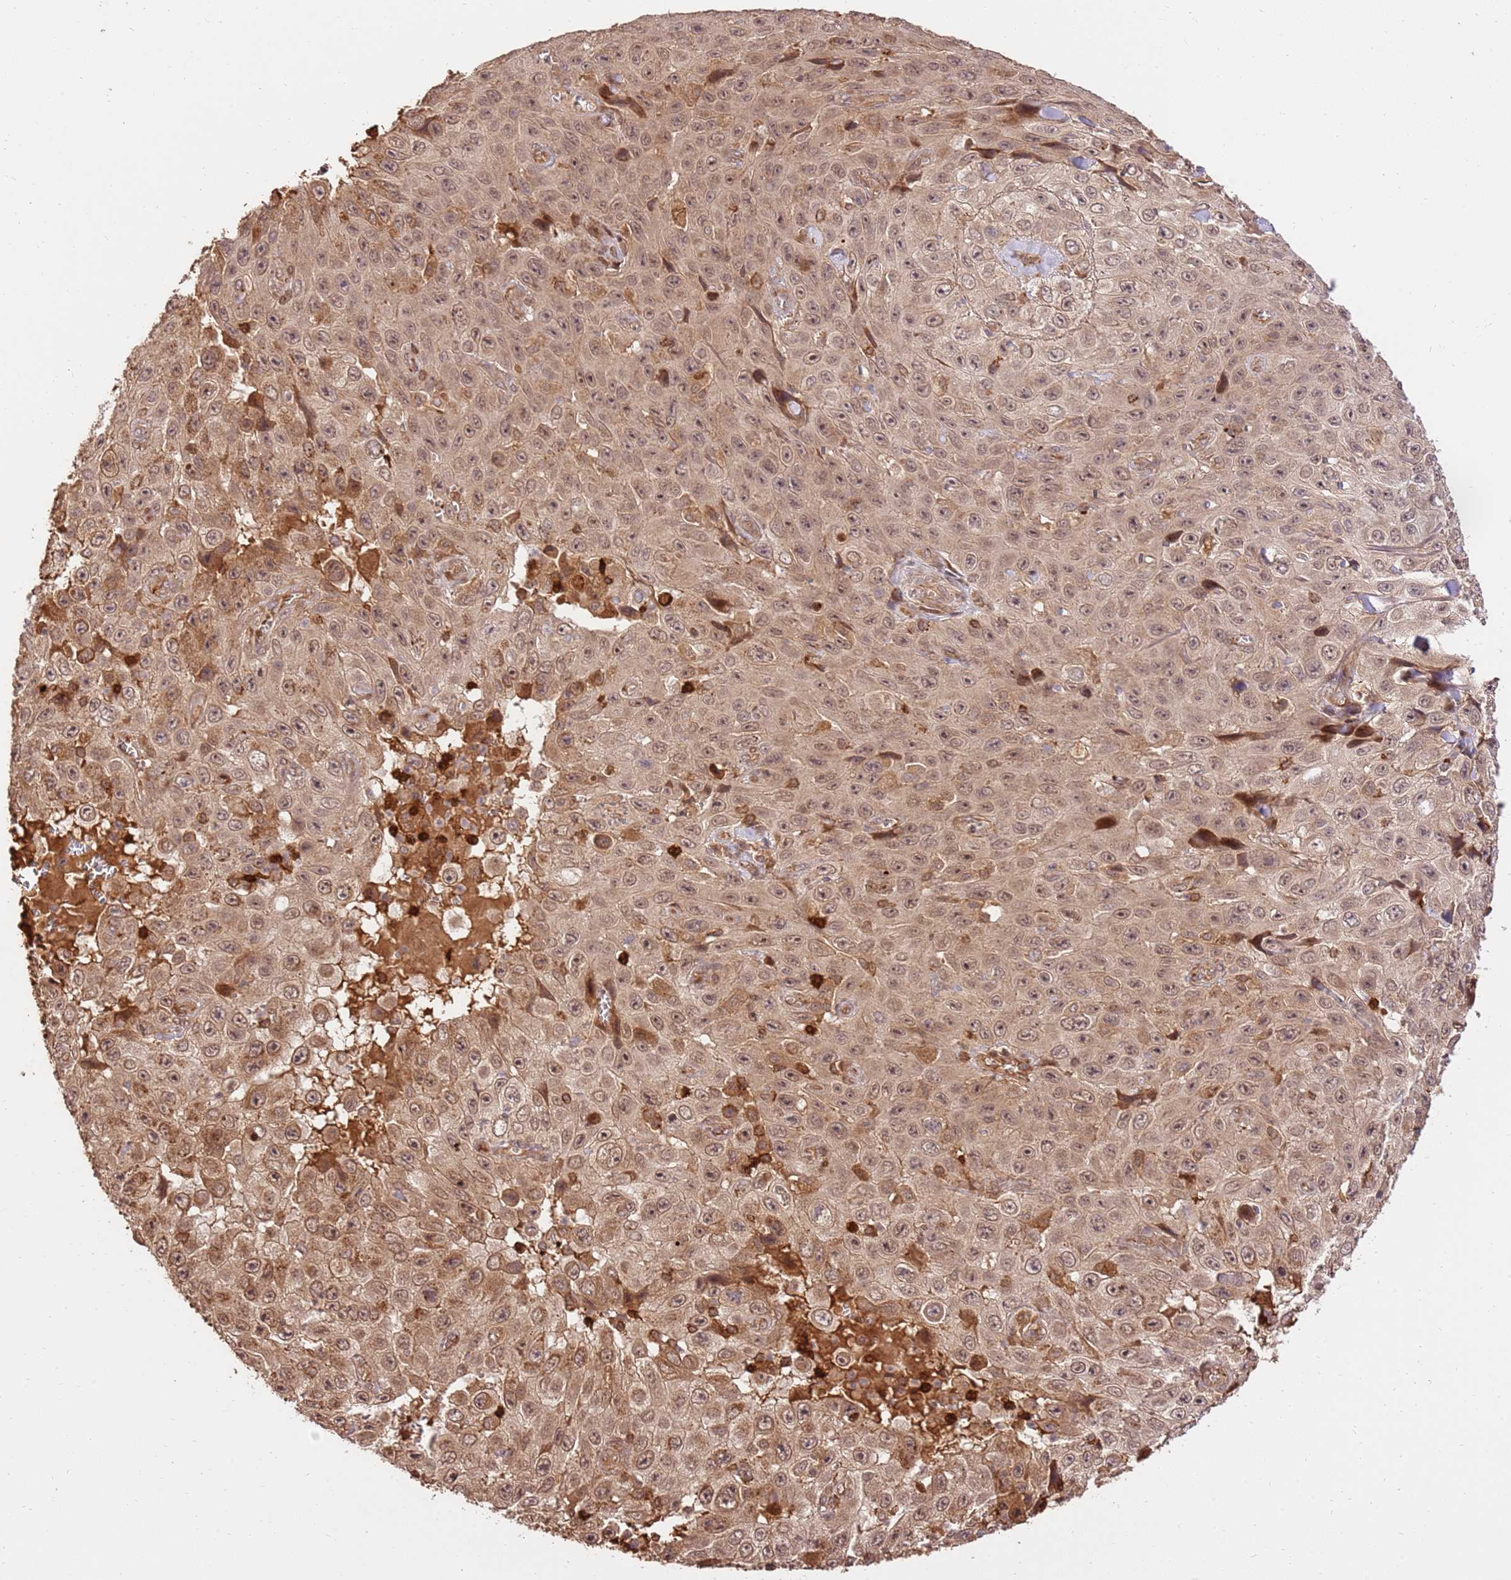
{"staining": {"intensity": "weak", "quantity": ">75%", "location": "cytoplasmic/membranous,nuclear"}, "tissue": "skin cancer", "cell_type": "Tumor cells", "image_type": "cancer", "snomed": [{"axis": "morphology", "description": "Squamous cell carcinoma, NOS"}, {"axis": "topography", "description": "Skin"}], "caption": "Tumor cells show low levels of weak cytoplasmic/membranous and nuclear staining in about >75% of cells in skin cancer (squamous cell carcinoma). (brown staining indicates protein expression, while blue staining denotes nuclei).", "gene": "KATNAL2", "patient": {"sex": "male", "age": 82}}